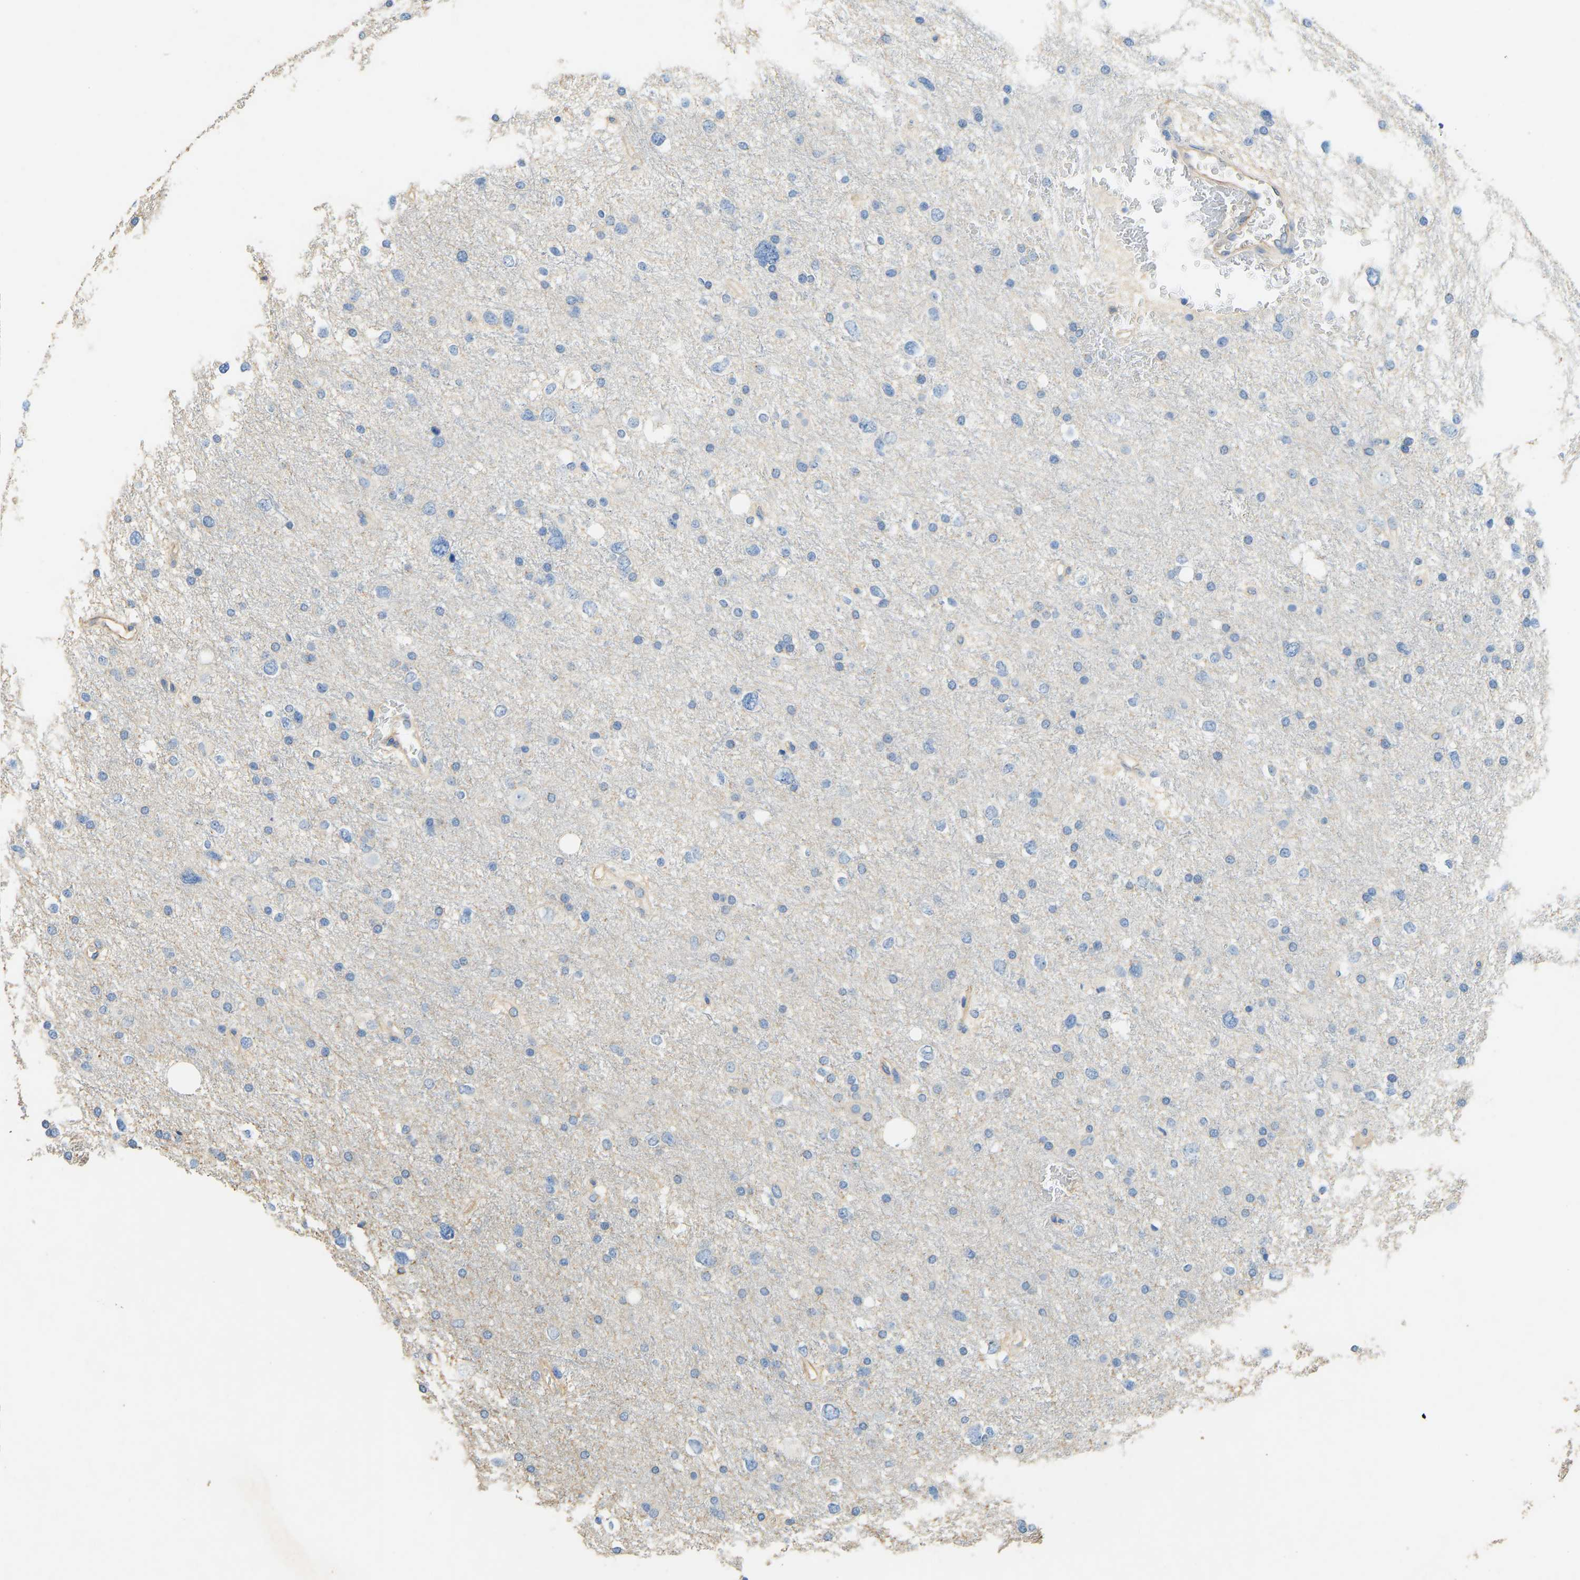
{"staining": {"intensity": "negative", "quantity": "none", "location": "none"}, "tissue": "glioma", "cell_type": "Tumor cells", "image_type": "cancer", "snomed": [{"axis": "morphology", "description": "Glioma, malignant, Low grade"}, {"axis": "topography", "description": "Brain"}], "caption": "The immunohistochemistry (IHC) histopathology image has no significant expression in tumor cells of malignant low-grade glioma tissue.", "gene": "TECTA", "patient": {"sex": "female", "age": 37}}